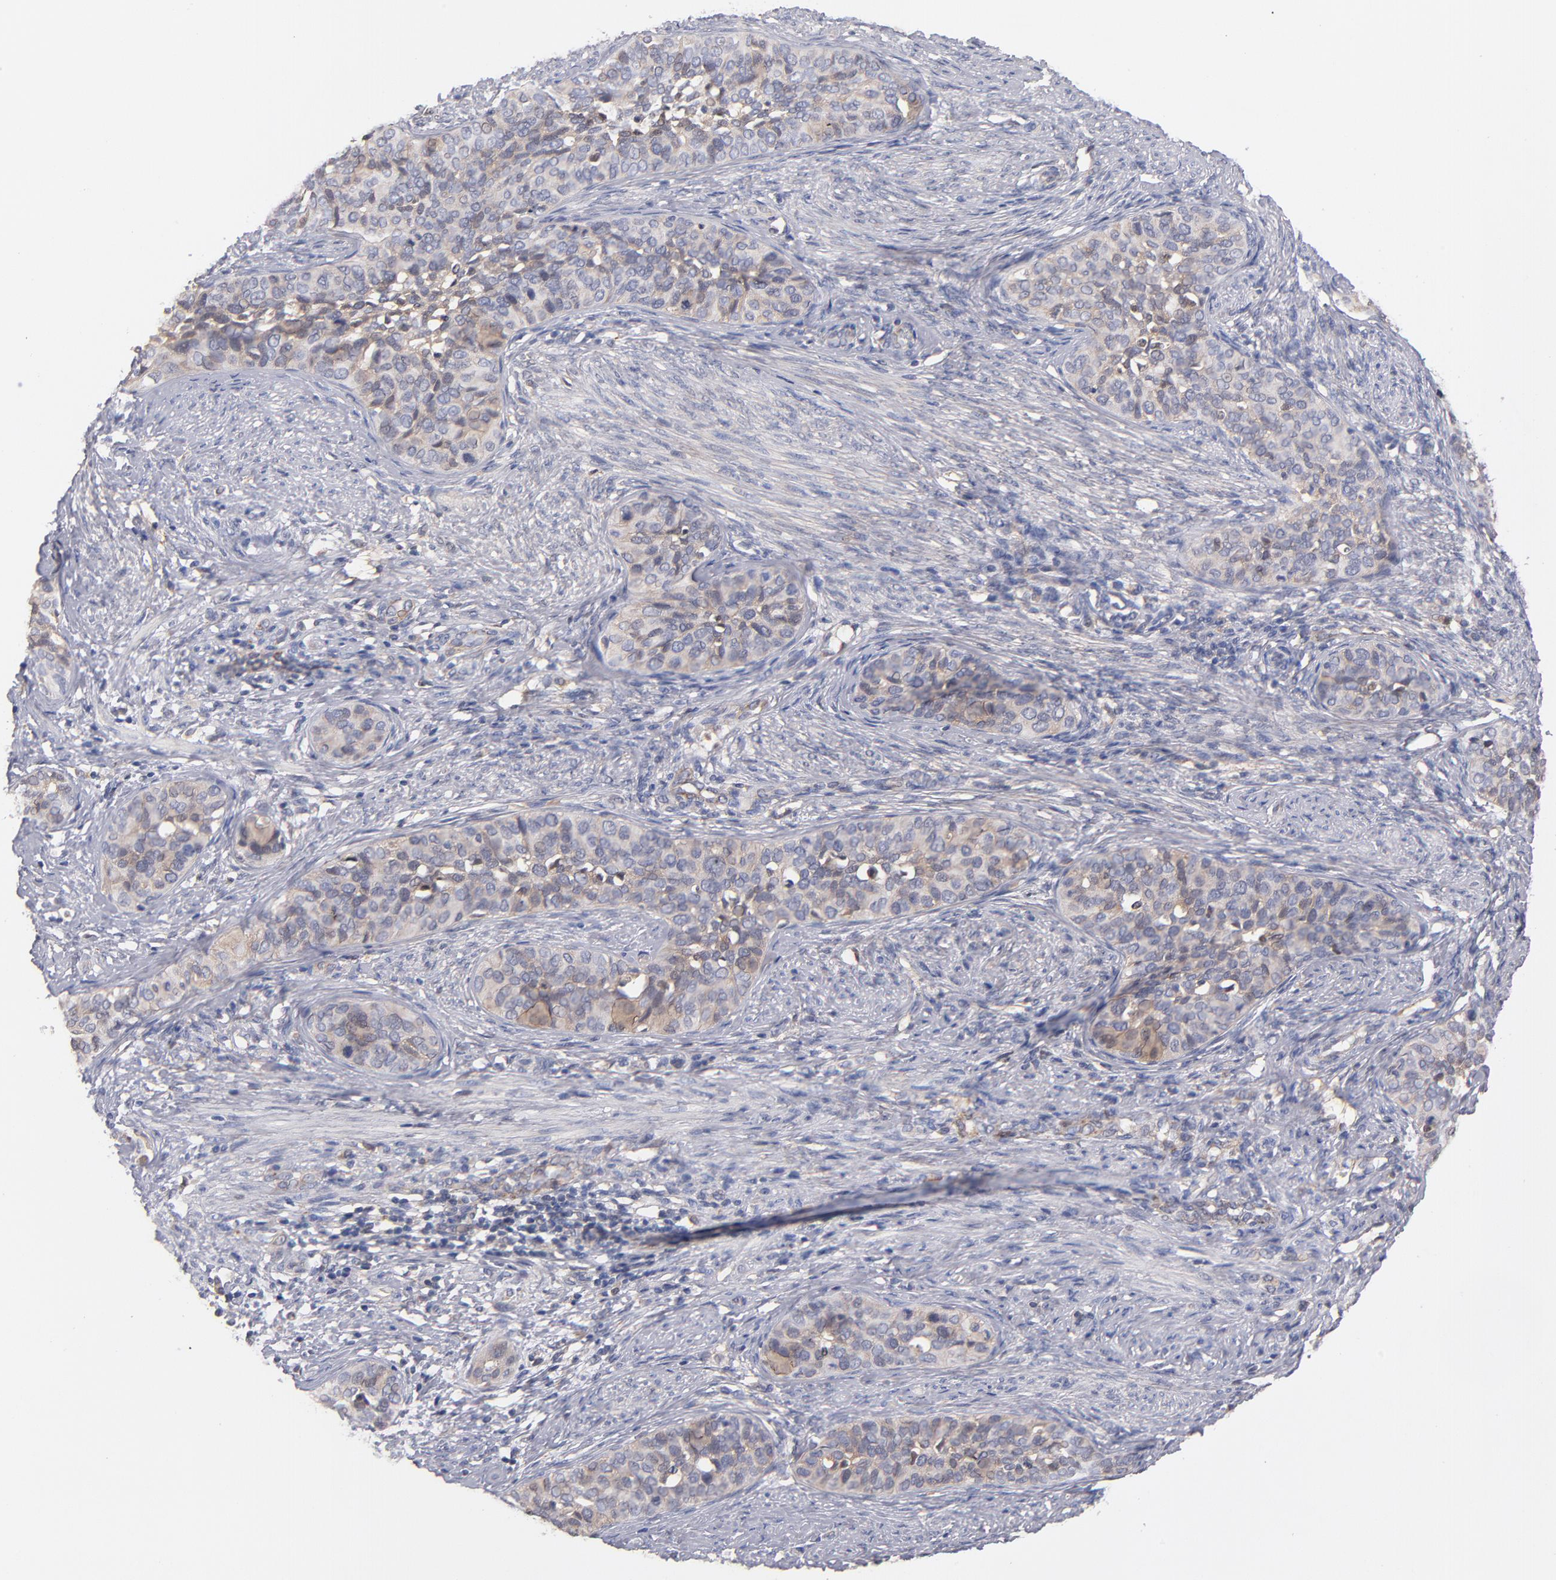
{"staining": {"intensity": "weak", "quantity": "25%-75%", "location": "cytoplasmic/membranous"}, "tissue": "cervical cancer", "cell_type": "Tumor cells", "image_type": "cancer", "snomed": [{"axis": "morphology", "description": "Squamous cell carcinoma, NOS"}, {"axis": "topography", "description": "Cervix"}], "caption": "Immunohistochemistry (IHC) image of neoplastic tissue: cervical cancer stained using IHC reveals low levels of weak protein expression localized specifically in the cytoplasmic/membranous of tumor cells, appearing as a cytoplasmic/membranous brown color.", "gene": "GMFG", "patient": {"sex": "female", "age": 31}}